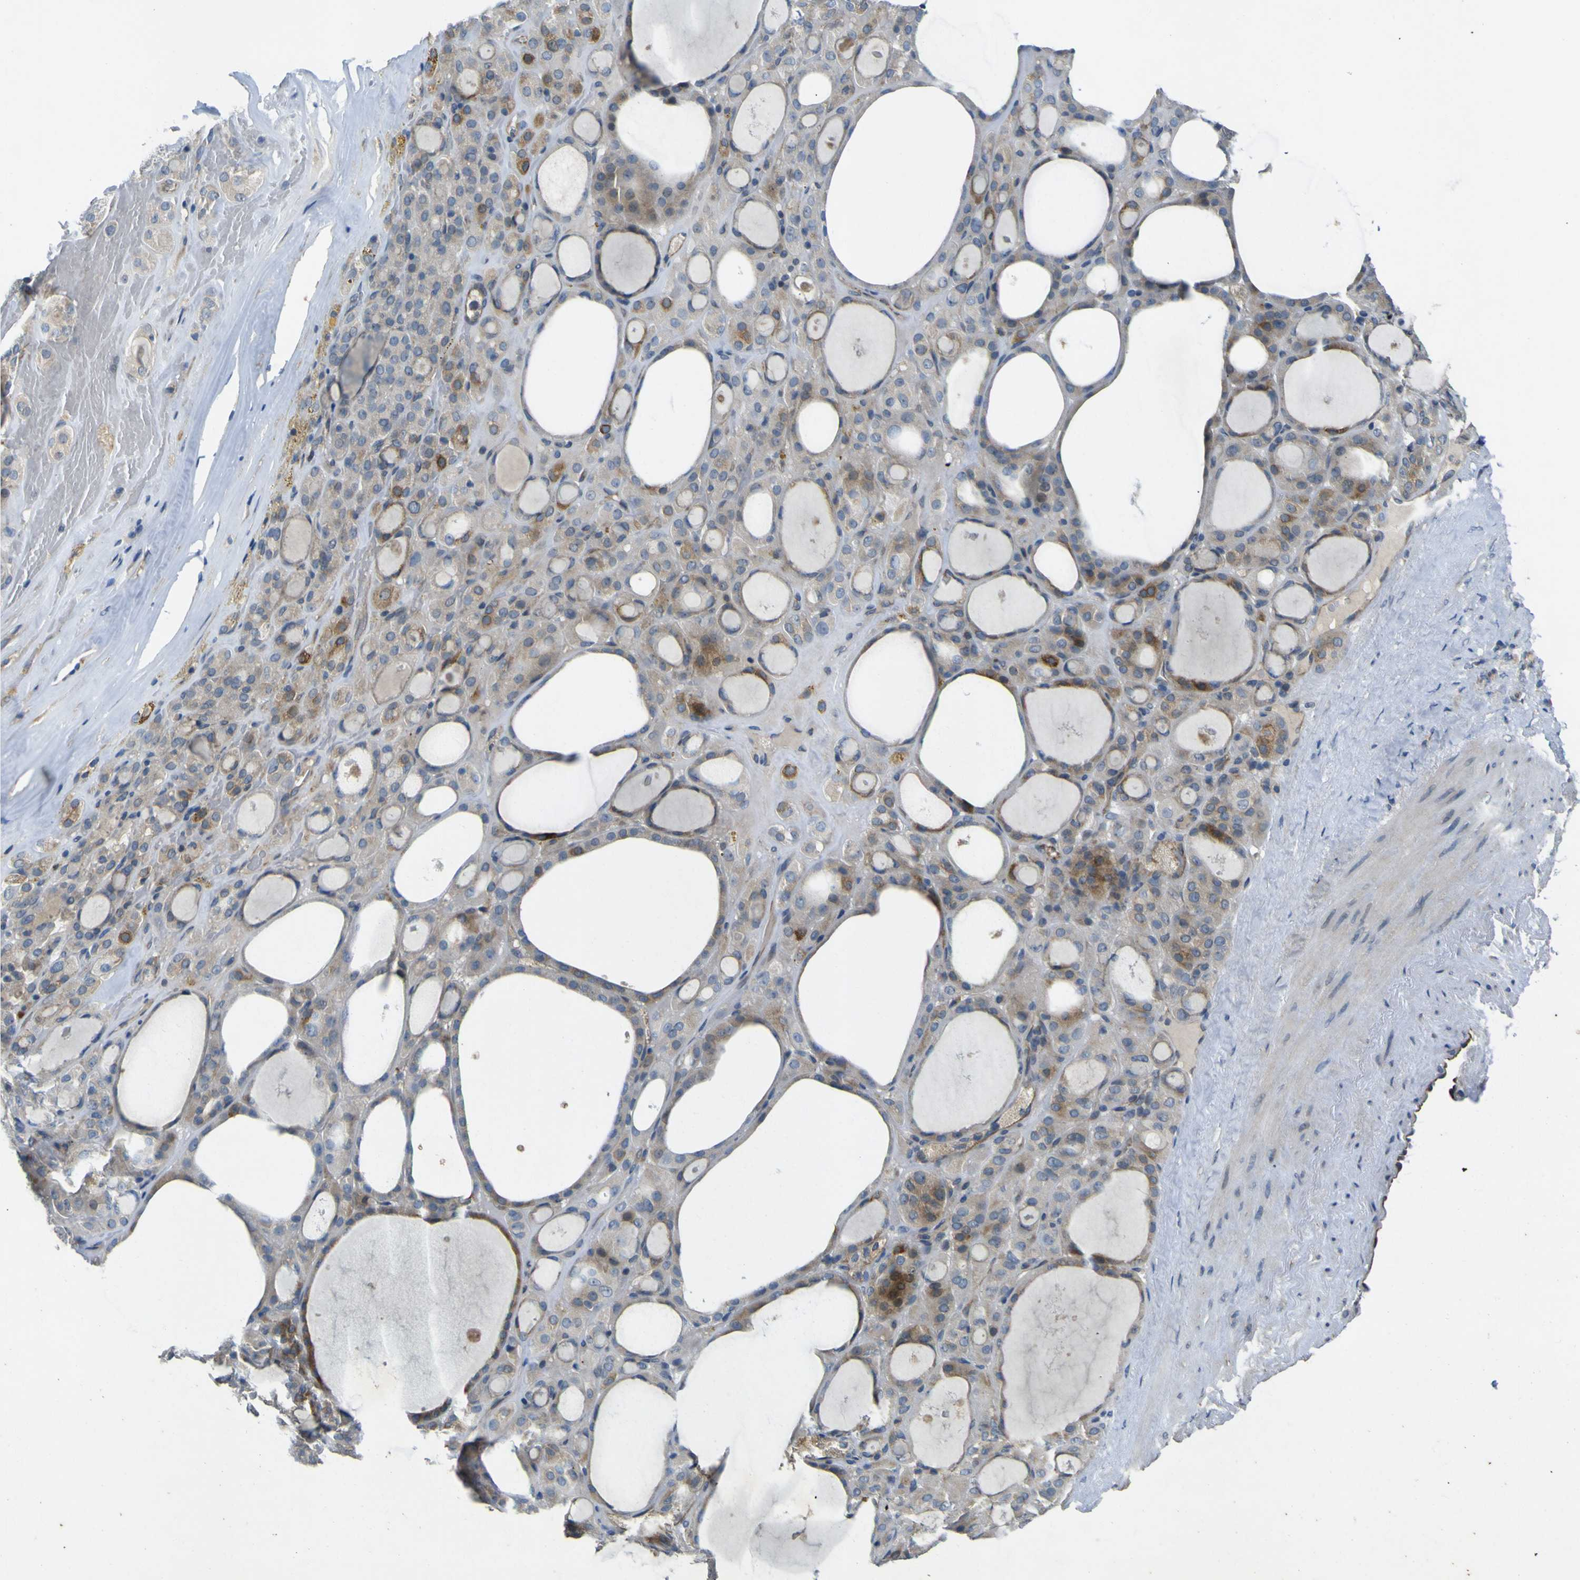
{"staining": {"intensity": "moderate", "quantity": ">75%", "location": "cytoplasmic/membranous"}, "tissue": "thyroid gland", "cell_type": "Glandular cells", "image_type": "normal", "snomed": [{"axis": "morphology", "description": "Normal tissue, NOS"}, {"axis": "morphology", "description": "Carcinoma, NOS"}, {"axis": "topography", "description": "Thyroid gland"}], "caption": "Moderate cytoplasmic/membranous positivity is seen in approximately >75% of glandular cells in normal thyroid gland.", "gene": "LDLR", "patient": {"sex": "female", "age": 86}}